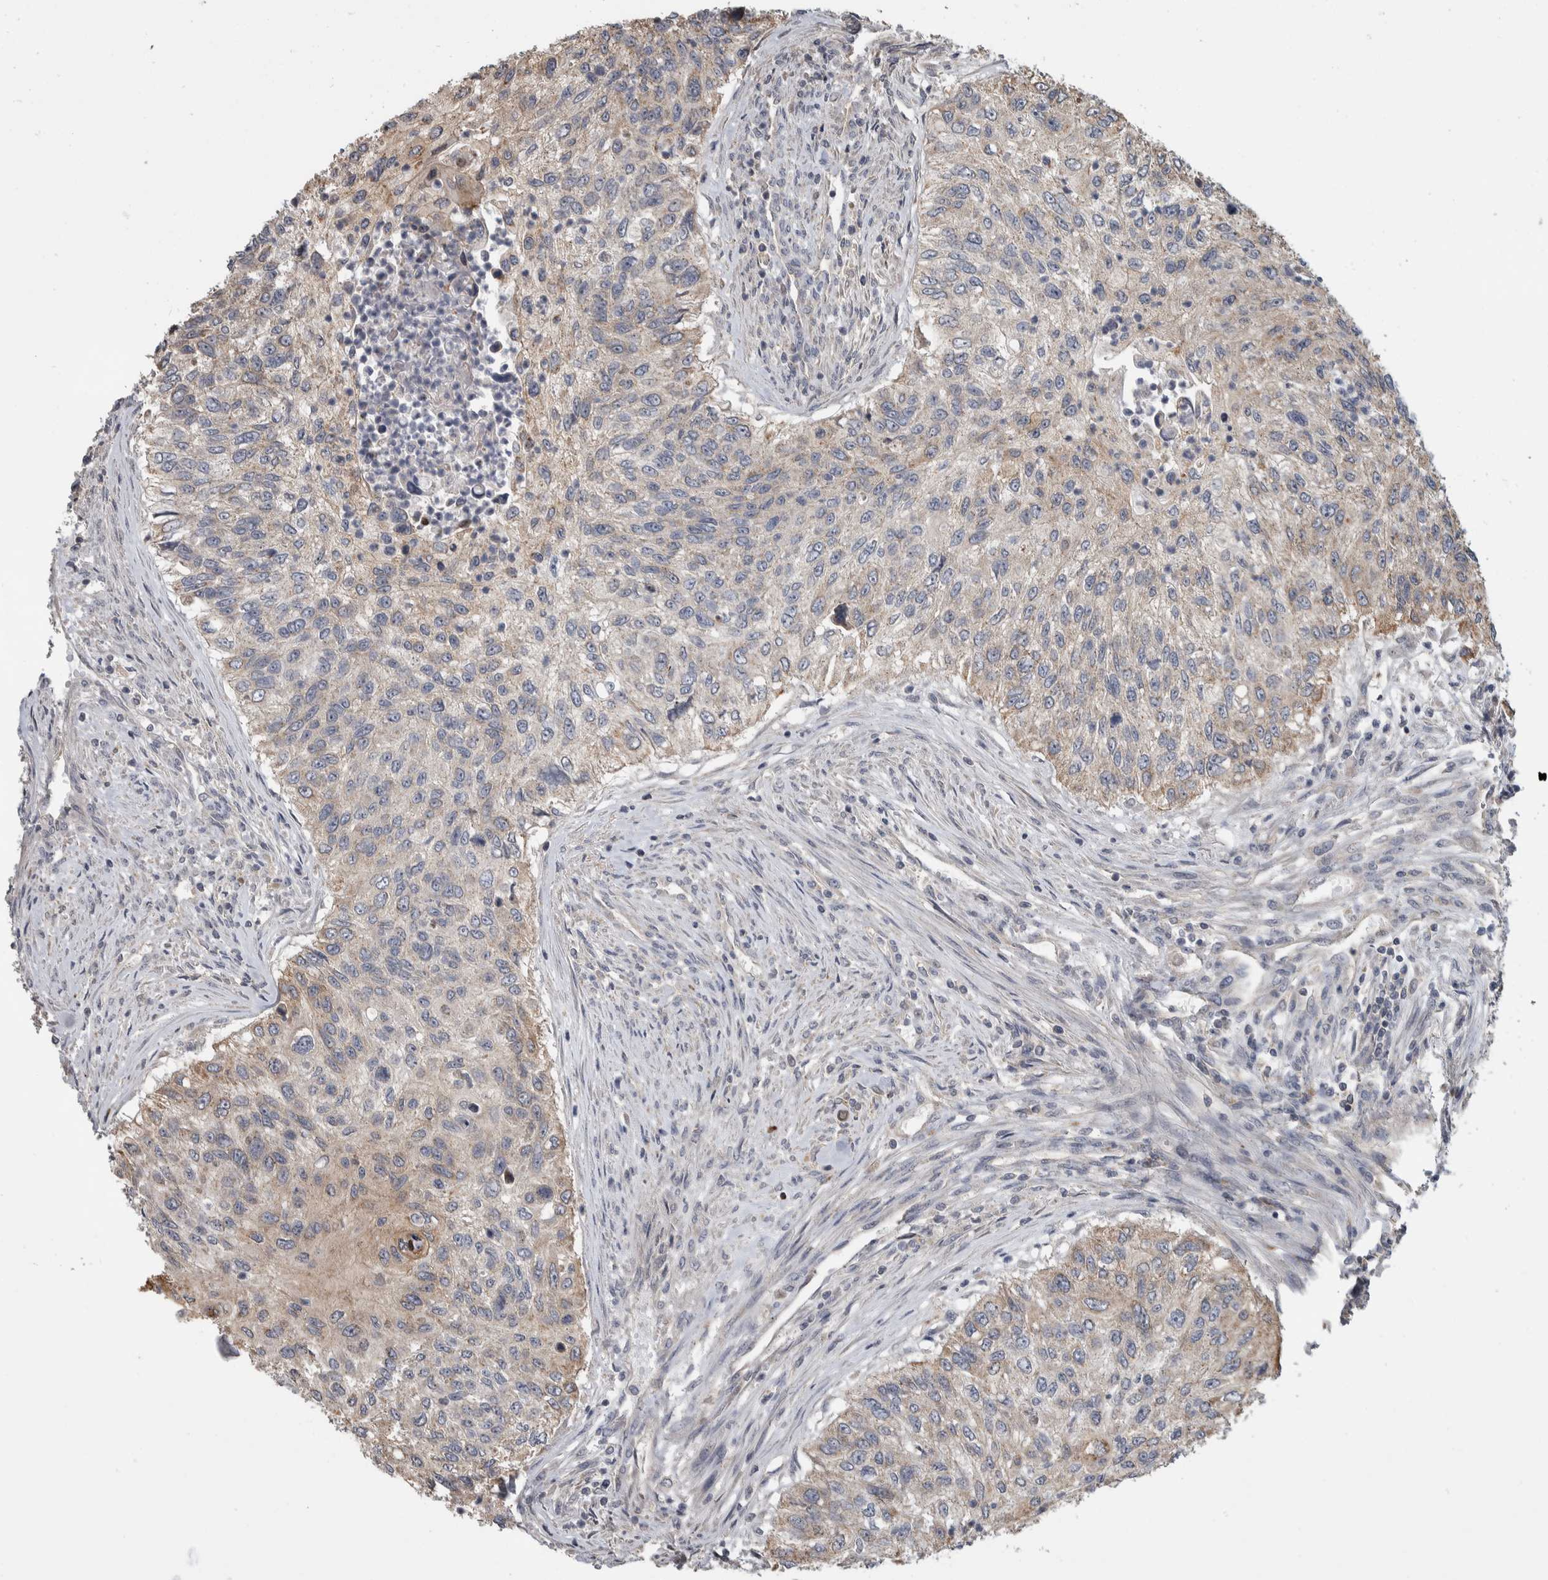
{"staining": {"intensity": "moderate", "quantity": "25%-75%", "location": "cytoplasmic/membranous"}, "tissue": "urothelial cancer", "cell_type": "Tumor cells", "image_type": "cancer", "snomed": [{"axis": "morphology", "description": "Urothelial carcinoma, High grade"}, {"axis": "topography", "description": "Urinary bladder"}], "caption": "Urothelial carcinoma (high-grade) stained with a brown dye exhibits moderate cytoplasmic/membranous positive staining in about 25%-75% of tumor cells.", "gene": "FAM83G", "patient": {"sex": "female", "age": 60}}